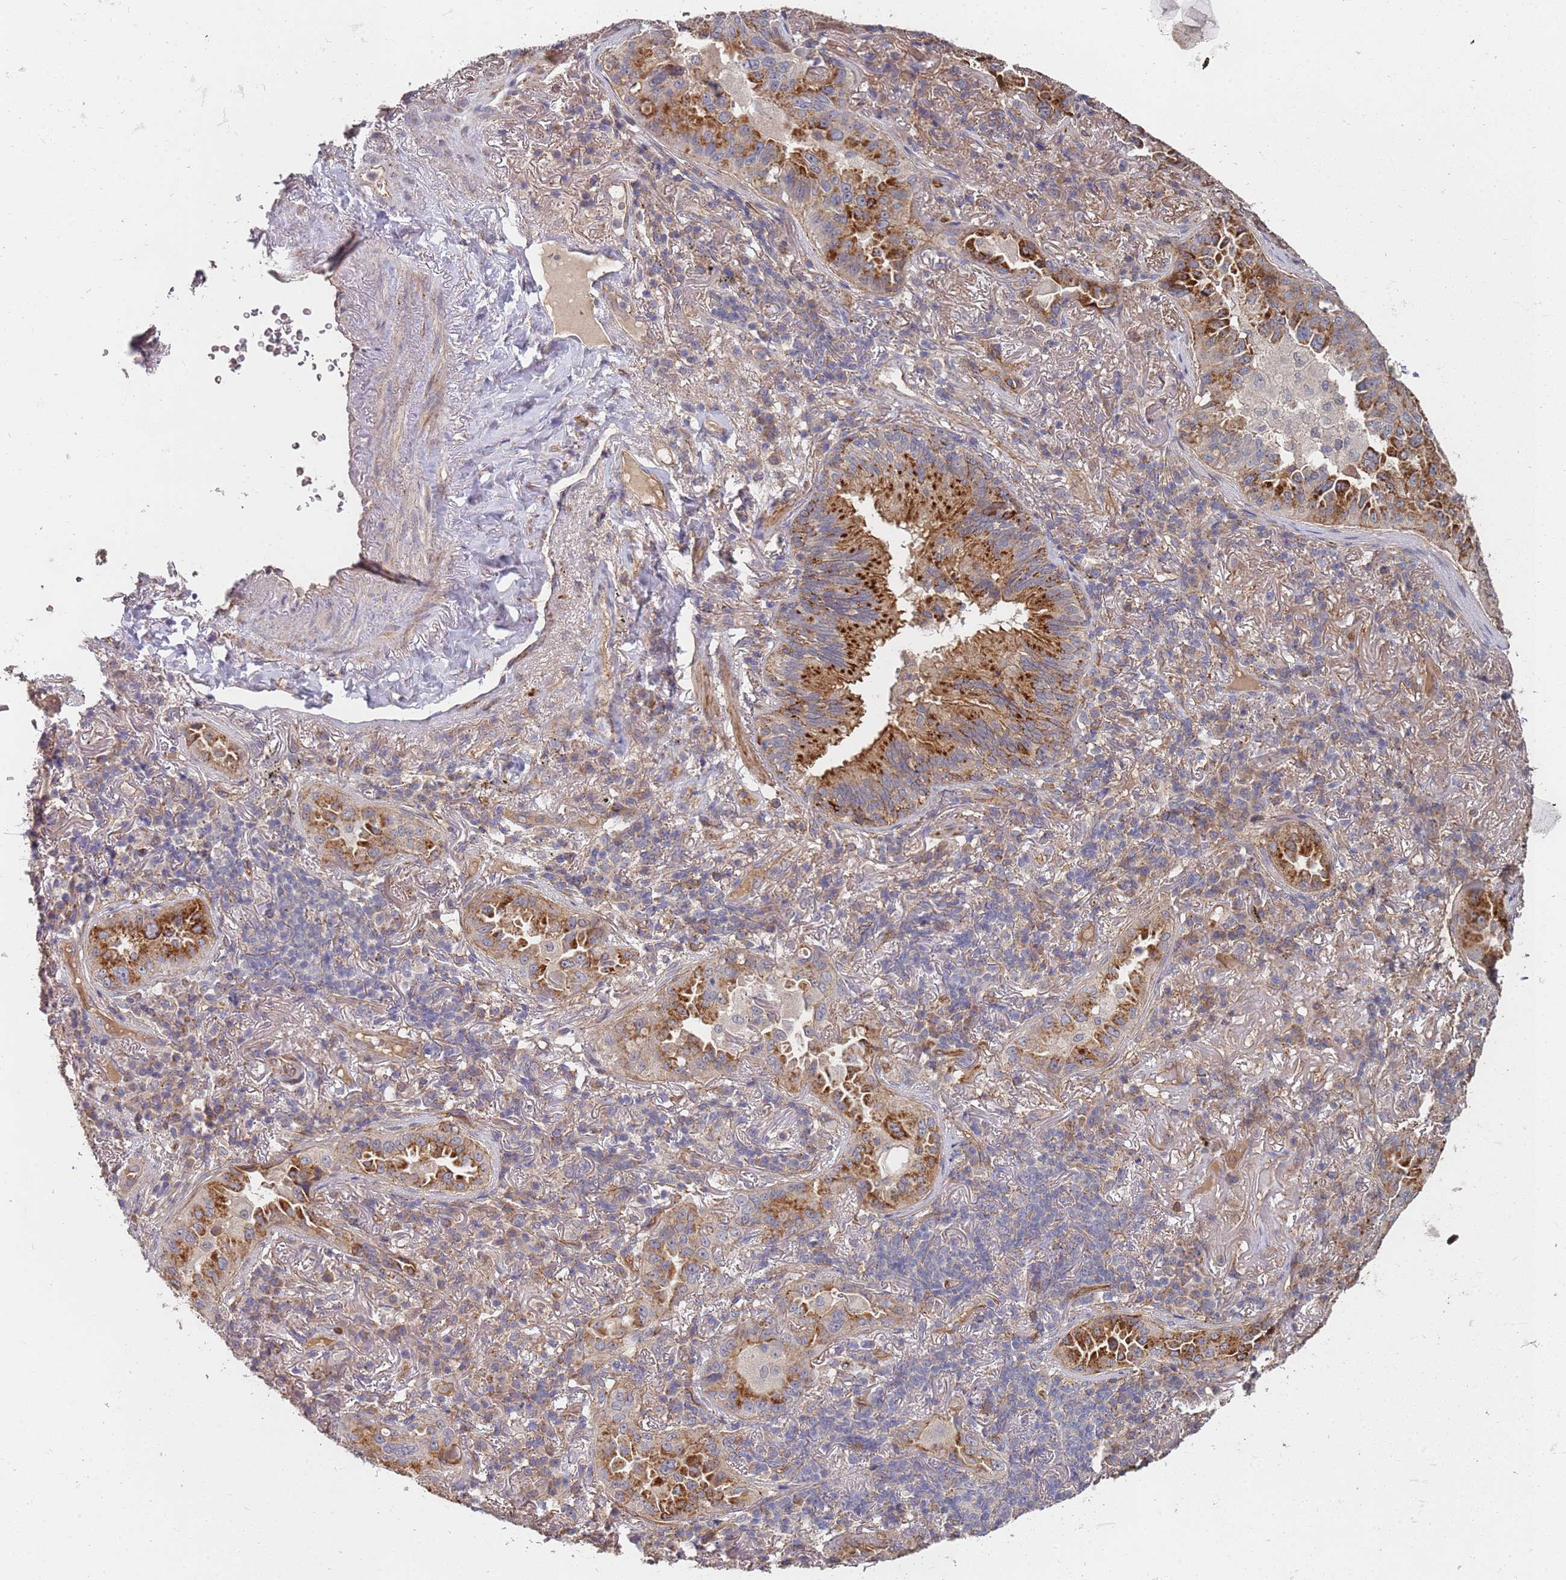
{"staining": {"intensity": "strong", "quantity": "25%-75%", "location": "cytoplasmic/membranous"}, "tissue": "lung cancer", "cell_type": "Tumor cells", "image_type": "cancer", "snomed": [{"axis": "morphology", "description": "Adenocarcinoma, NOS"}, {"axis": "topography", "description": "Lung"}], "caption": "IHC of lung cancer exhibits high levels of strong cytoplasmic/membranous expression in about 25%-75% of tumor cells.", "gene": "ABCB6", "patient": {"sex": "female", "age": 69}}